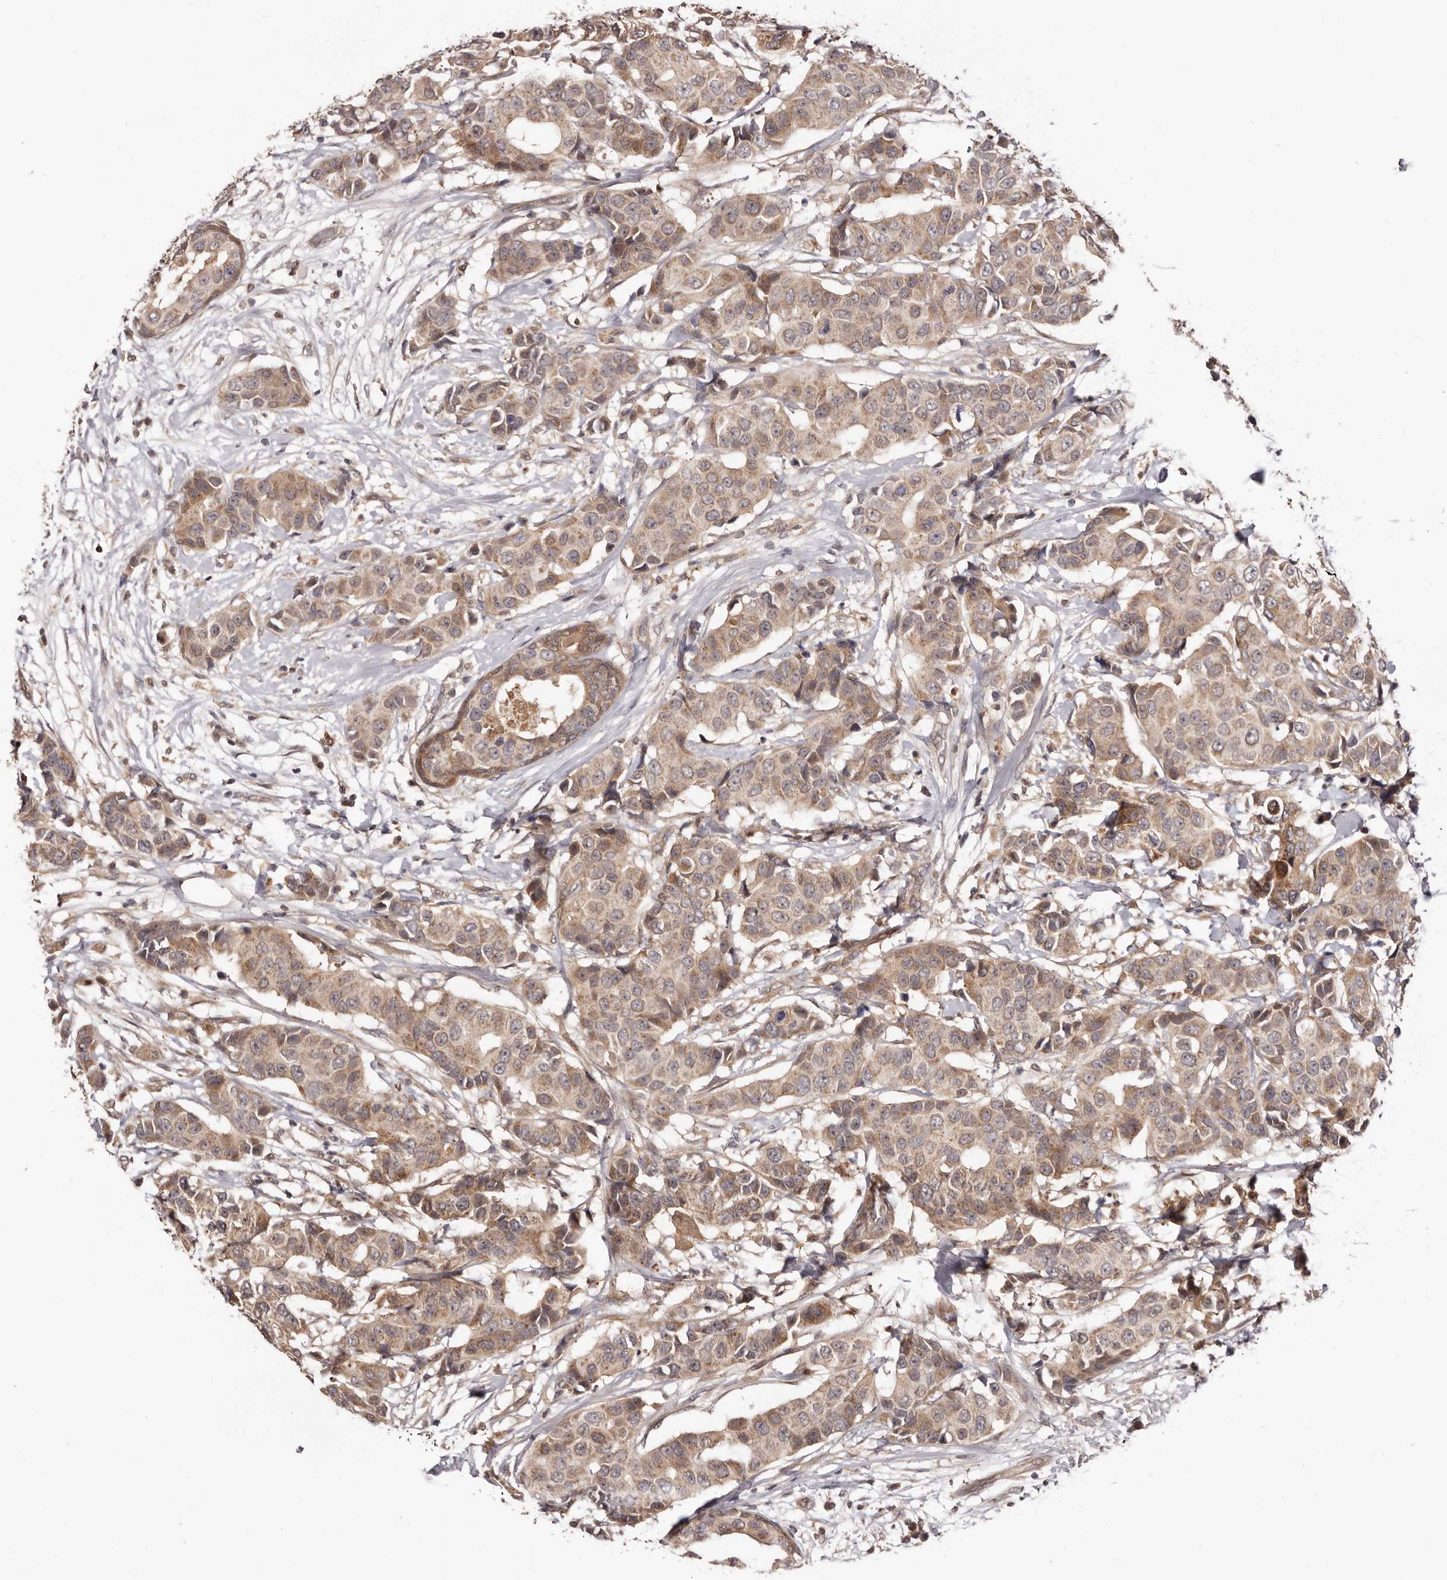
{"staining": {"intensity": "weak", "quantity": ">75%", "location": "cytoplasmic/membranous"}, "tissue": "breast cancer", "cell_type": "Tumor cells", "image_type": "cancer", "snomed": [{"axis": "morphology", "description": "Normal tissue, NOS"}, {"axis": "morphology", "description": "Duct carcinoma"}, {"axis": "topography", "description": "Breast"}], "caption": "An IHC histopathology image of neoplastic tissue is shown. Protein staining in brown labels weak cytoplasmic/membranous positivity in breast cancer within tumor cells. (DAB IHC with brightfield microscopy, high magnification).", "gene": "MDP1", "patient": {"sex": "female", "age": 39}}